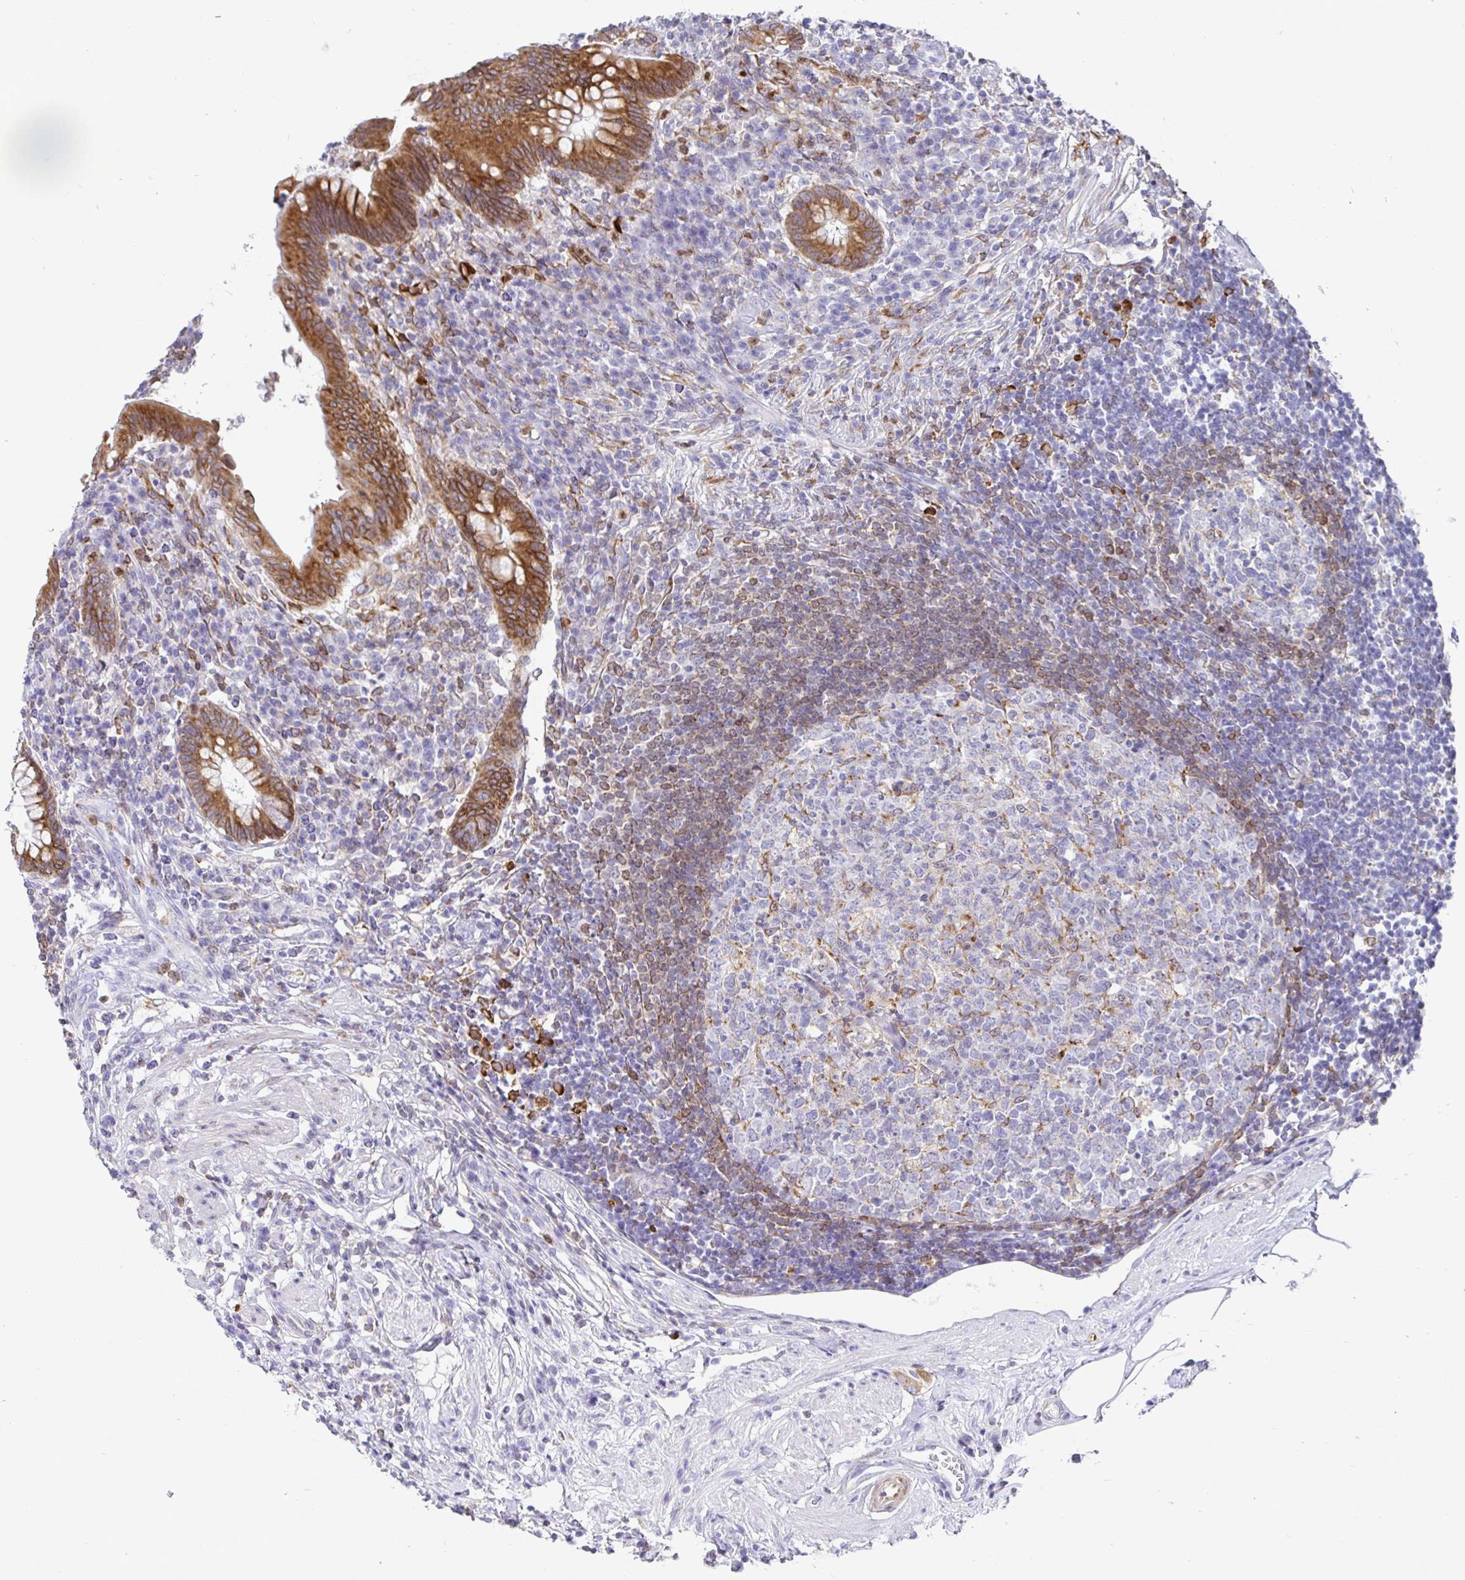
{"staining": {"intensity": "strong", "quantity": ">75%", "location": "cytoplasmic/membranous"}, "tissue": "appendix", "cell_type": "Glandular cells", "image_type": "normal", "snomed": [{"axis": "morphology", "description": "Normal tissue, NOS"}, {"axis": "topography", "description": "Appendix"}], "caption": "A micrograph of human appendix stained for a protein shows strong cytoplasmic/membranous brown staining in glandular cells. The protein is stained brown, and the nuclei are stained in blue (DAB (3,3'-diaminobenzidine) IHC with brightfield microscopy, high magnification).", "gene": "TP53I11", "patient": {"sex": "female", "age": 56}}